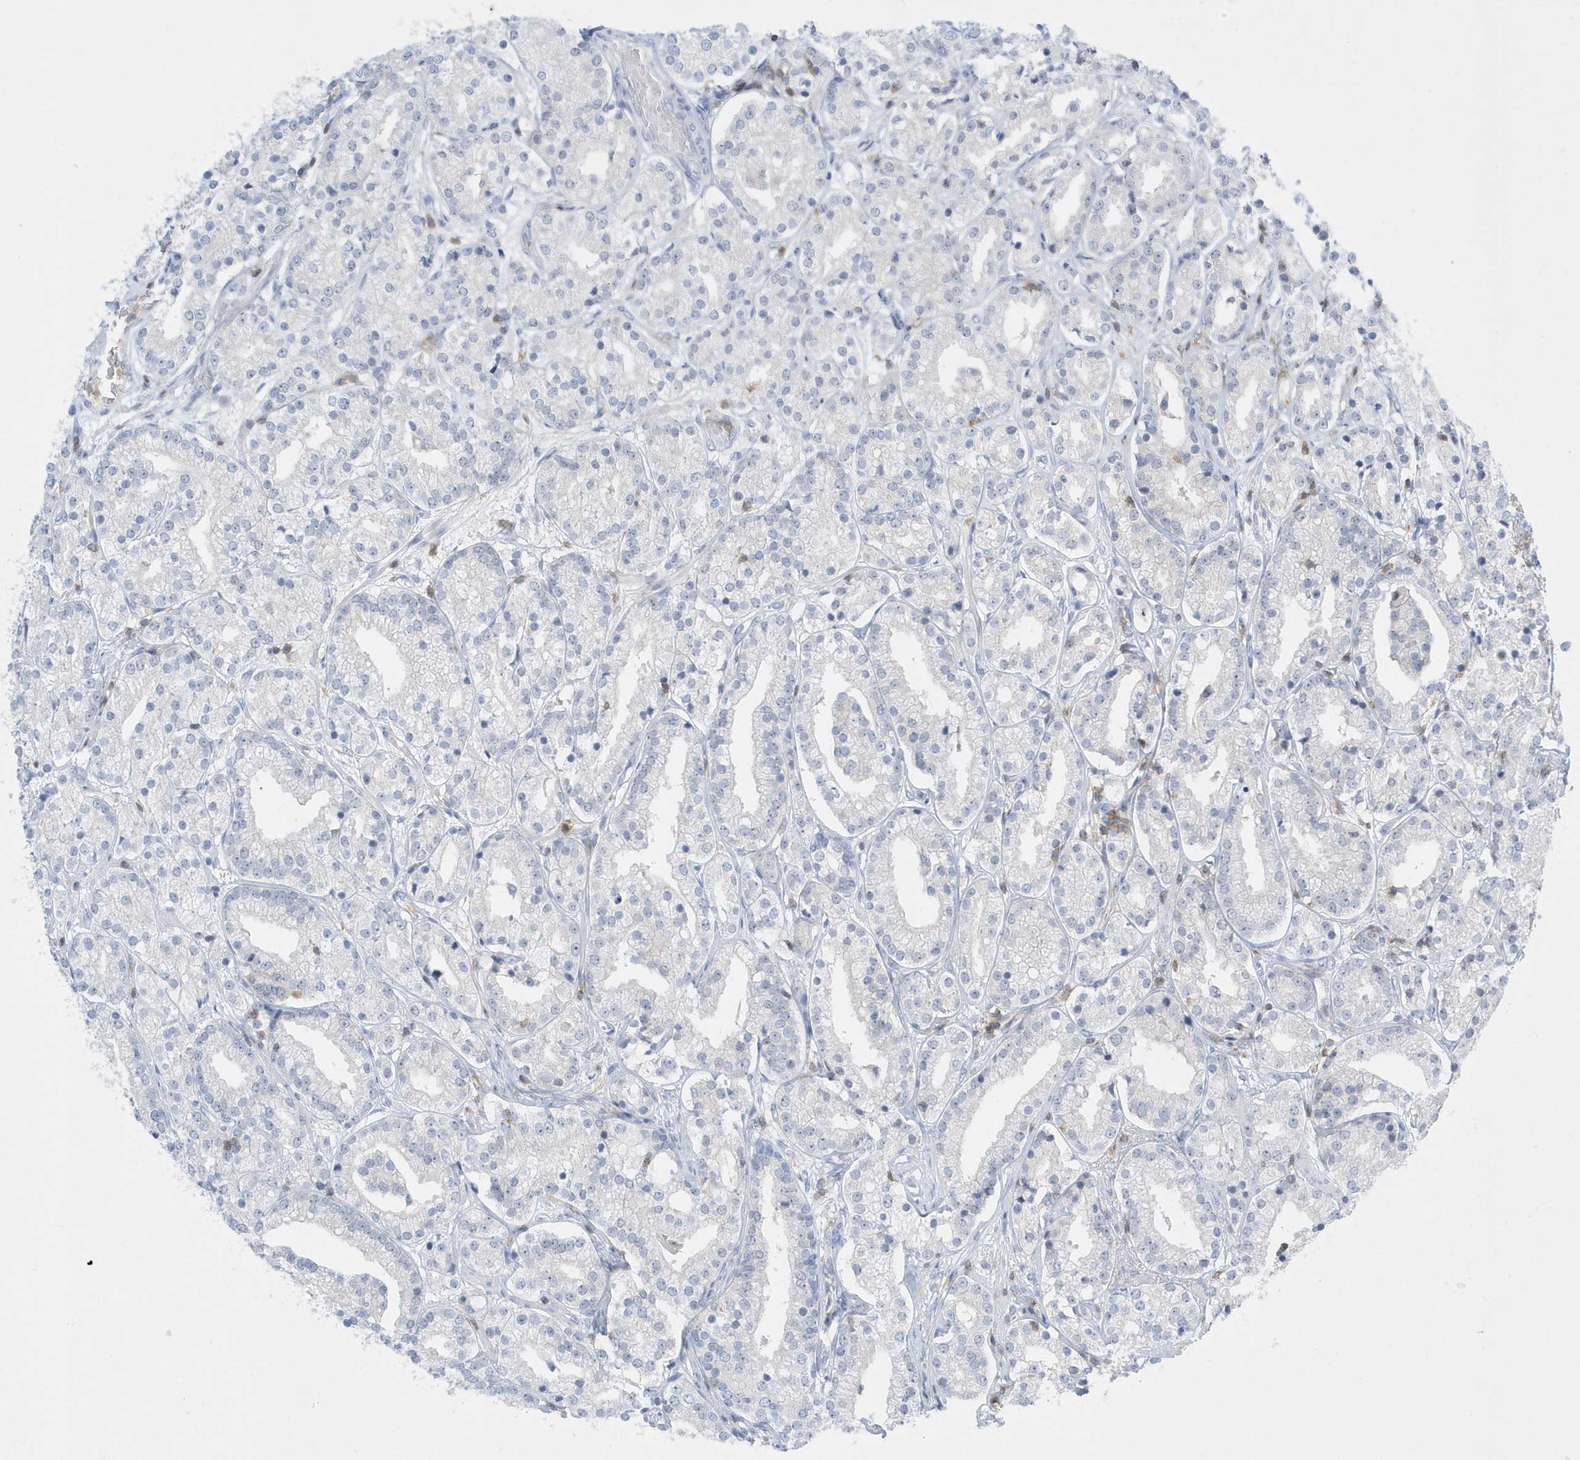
{"staining": {"intensity": "negative", "quantity": "none", "location": "none"}, "tissue": "prostate cancer", "cell_type": "Tumor cells", "image_type": "cancer", "snomed": [{"axis": "morphology", "description": "Adenocarcinoma, High grade"}, {"axis": "topography", "description": "Prostate"}], "caption": "A high-resolution micrograph shows IHC staining of prostate high-grade adenocarcinoma, which exhibits no significant positivity in tumor cells.", "gene": "PSD4", "patient": {"sex": "male", "age": 69}}